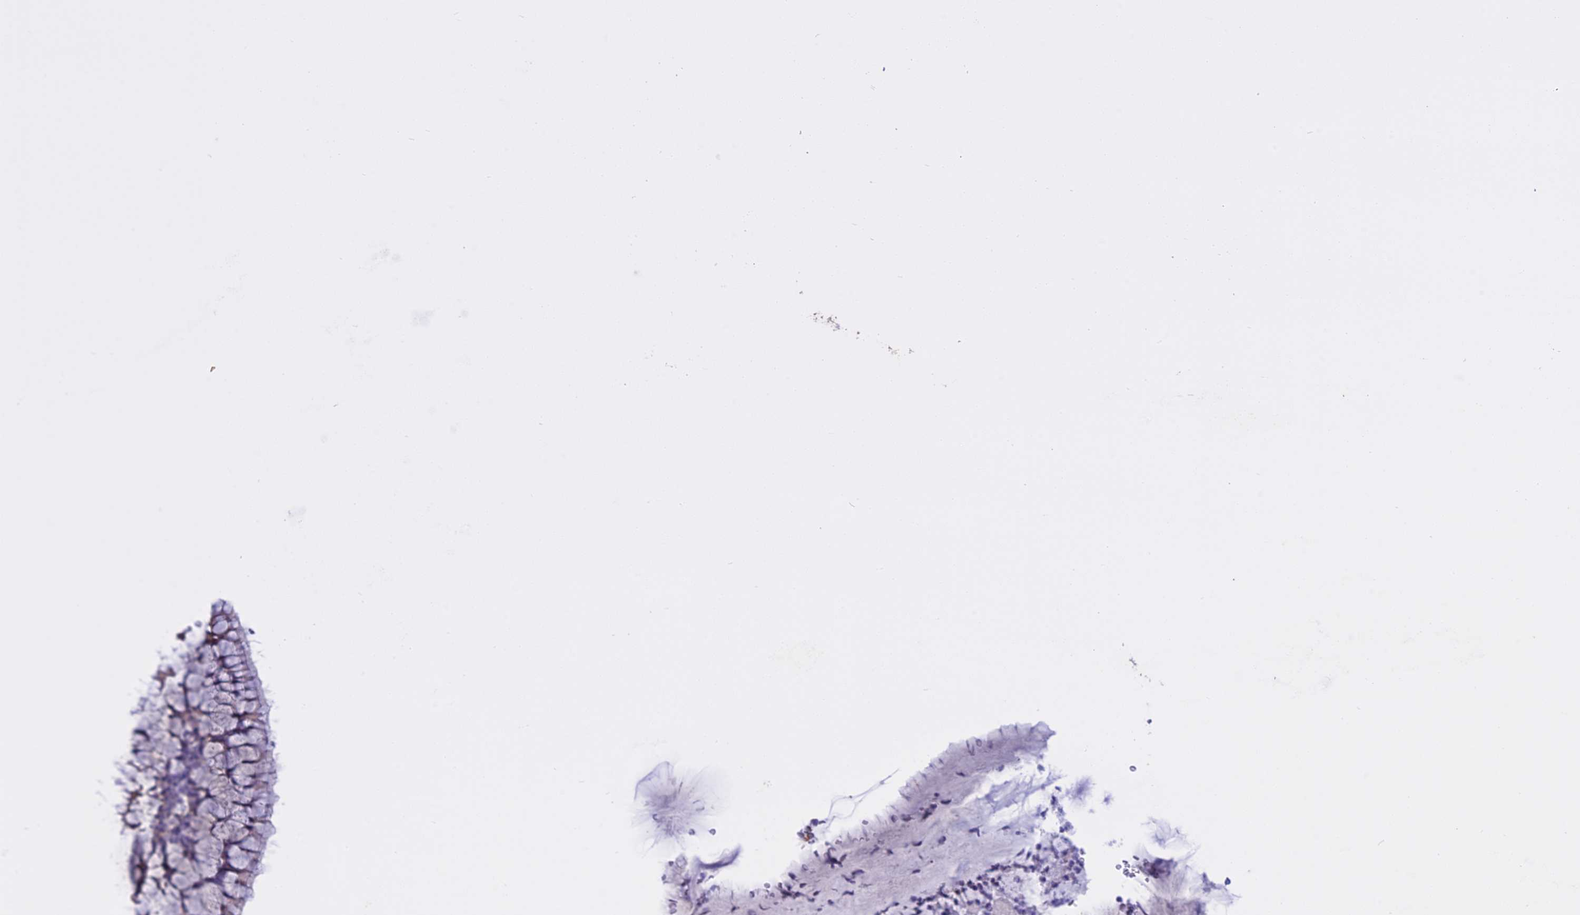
{"staining": {"intensity": "weak", "quantity": "25%-75%", "location": "cytoplasmic/membranous"}, "tissue": "bronchus", "cell_type": "Respiratory epithelial cells", "image_type": "normal", "snomed": [{"axis": "morphology", "description": "Normal tissue, NOS"}, {"axis": "topography", "description": "Cartilage tissue"}, {"axis": "topography", "description": "Bronchus"}], "caption": "Immunohistochemical staining of normal human bronchus reveals weak cytoplasmic/membranous protein expression in about 25%-75% of respiratory epithelial cells.", "gene": "LHFPL2", "patient": {"sex": "female", "age": 73}}